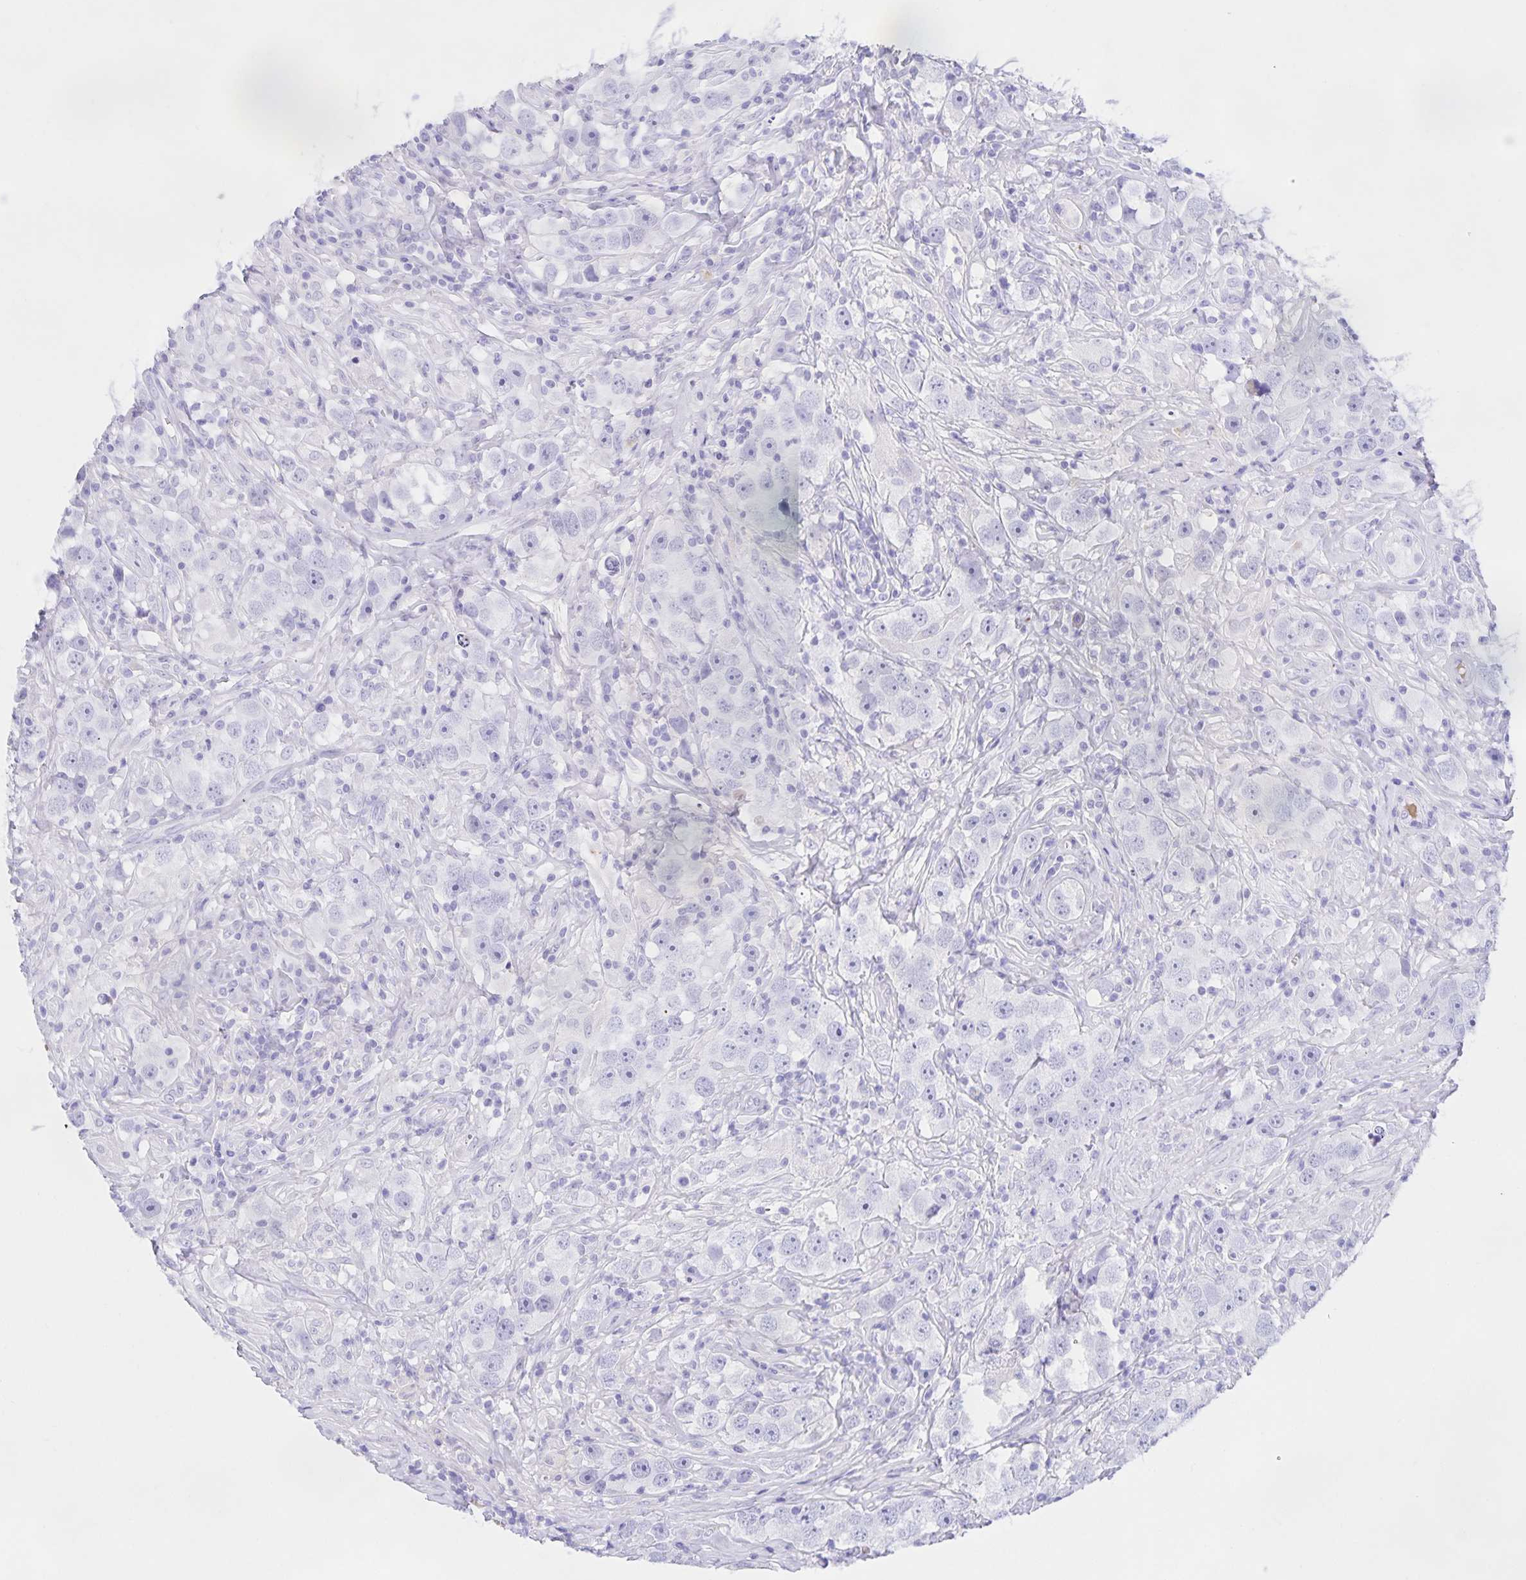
{"staining": {"intensity": "negative", "quantity": "none", "location": "none"}, "tissue": "testis cancer", "cell_type": "Tumor cells", "image_type": "cancer", "snomed": [{"axis": "morphology", "description": "Seminoma, NOS"}, {"axis": "topography", "description": "Testis"}], "caption": "The micrograph demonstrates no staining of tumor cells in testis seminoma.", "gene": "CATSPER4", "patient": {"sex": "male", "age": 49}}